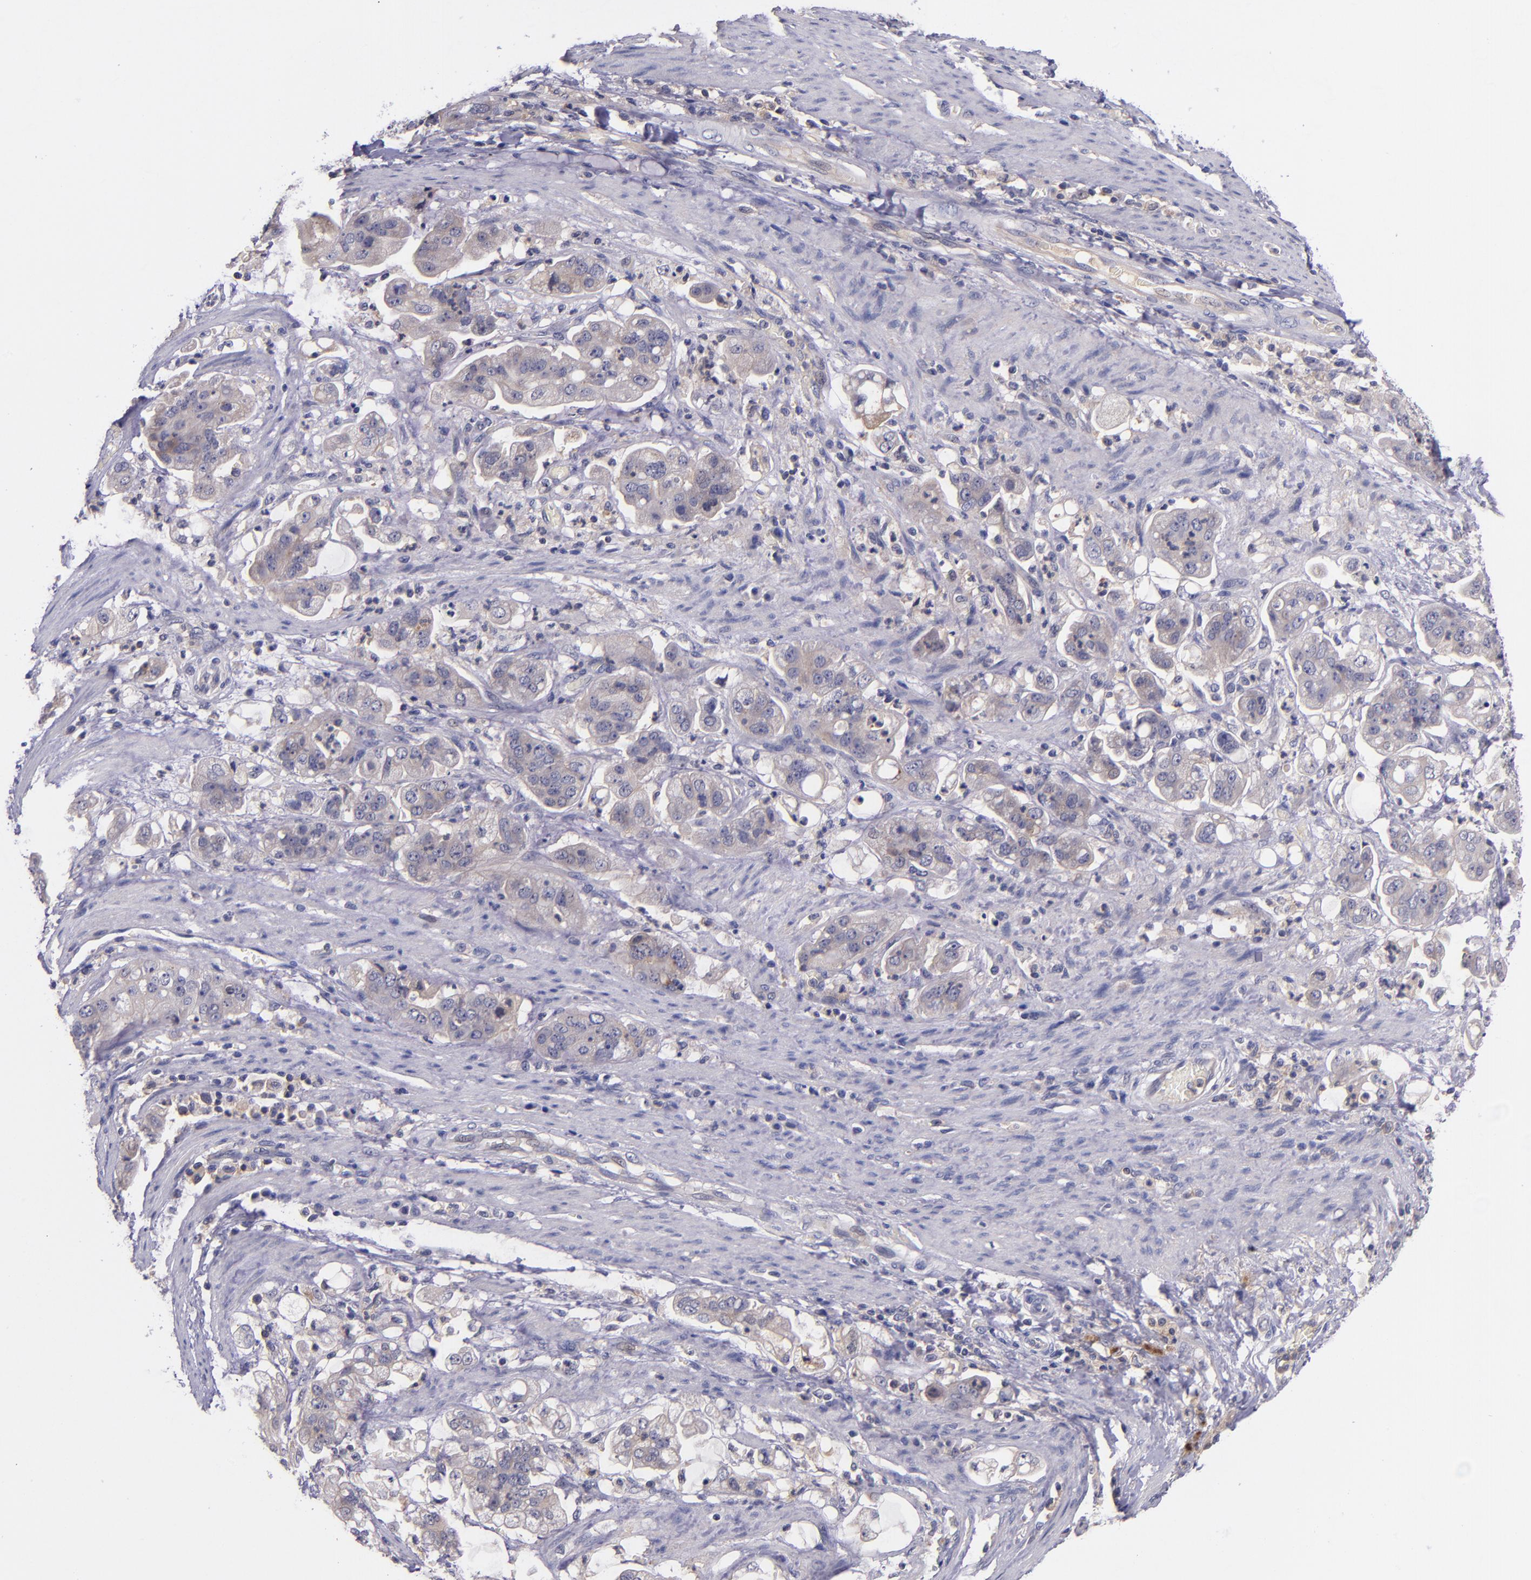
{"staining": {"intensity": "weak", "quantity": ">75%", "location": "cytoplasmic/membranous"}, "tissue": "stomach cancer", "cell_type": "Tumor cells", "image_type": "cancer", "snomed": [{"axis": "morphology", "description": "Adenocarcinoma, NOS"}, {"axis": "topography", "description": "Stomach"}], "caption": "This is a photomicrograph of immunohistochemistry (IHC) staining of stomach cancer, which shows weak staining in the cytoplasmic/membranous of tumor cells.", "gene": "RBP4", "patient": {"sex": "male", "age": 62}}